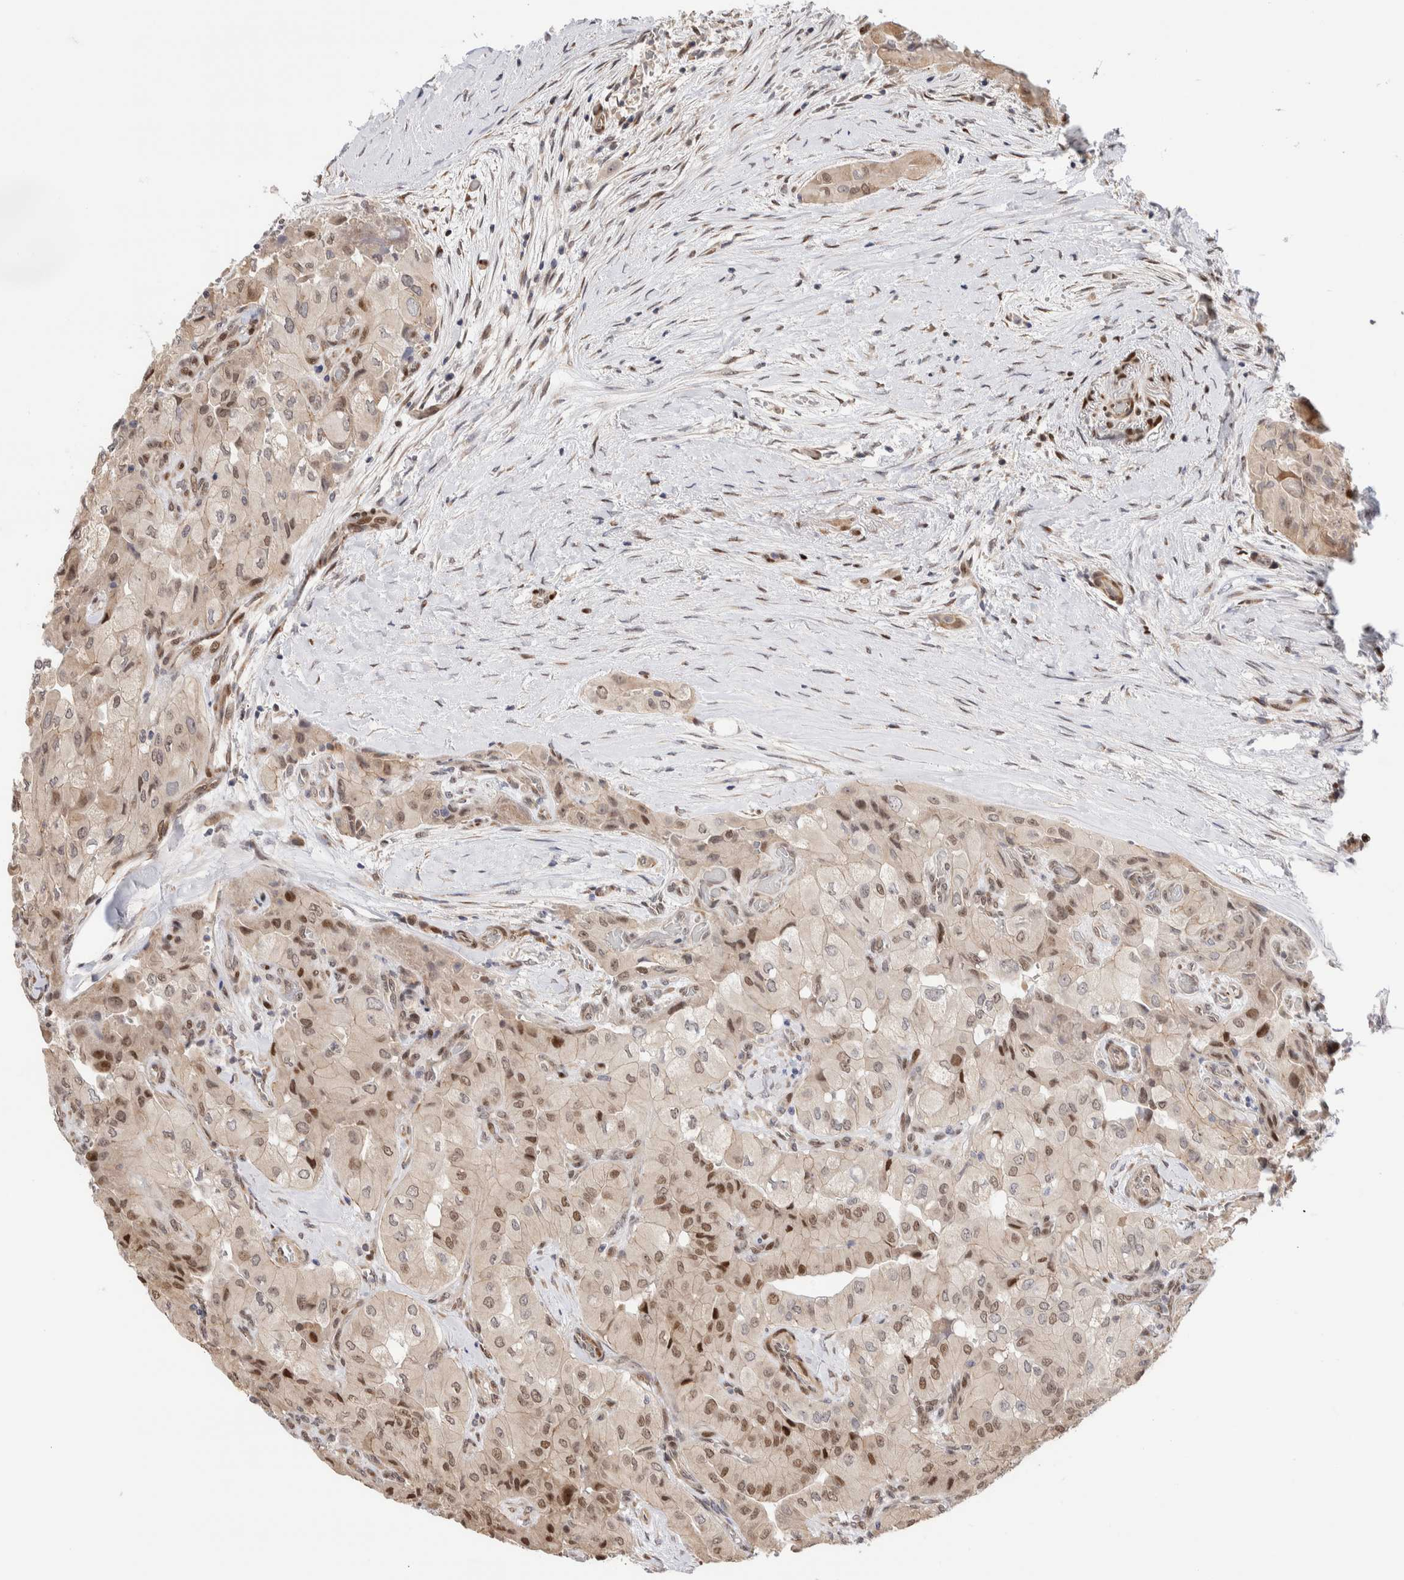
{"staining": {"intensity": "moderate", "quantity": ">75%", "location": "cytoplasmic/membranous,nuclear"}, "tissue": "thyroid cancer", "cell_type": "Tumor cells", "image_type": "cancer", "snomed": [{"axis": "morphology", "description": "Papillary adenocarcinoma, NOS"}, {"axis": "topography", "description": "Thyroid gland"}], "caption": "Thyroid cancer (papillary adenocarcinoma) stained with a protein marker shows moderate staining in tumor cells.", "gene": "NSMAF", "patient": {"sex": "female", "age": 59}}